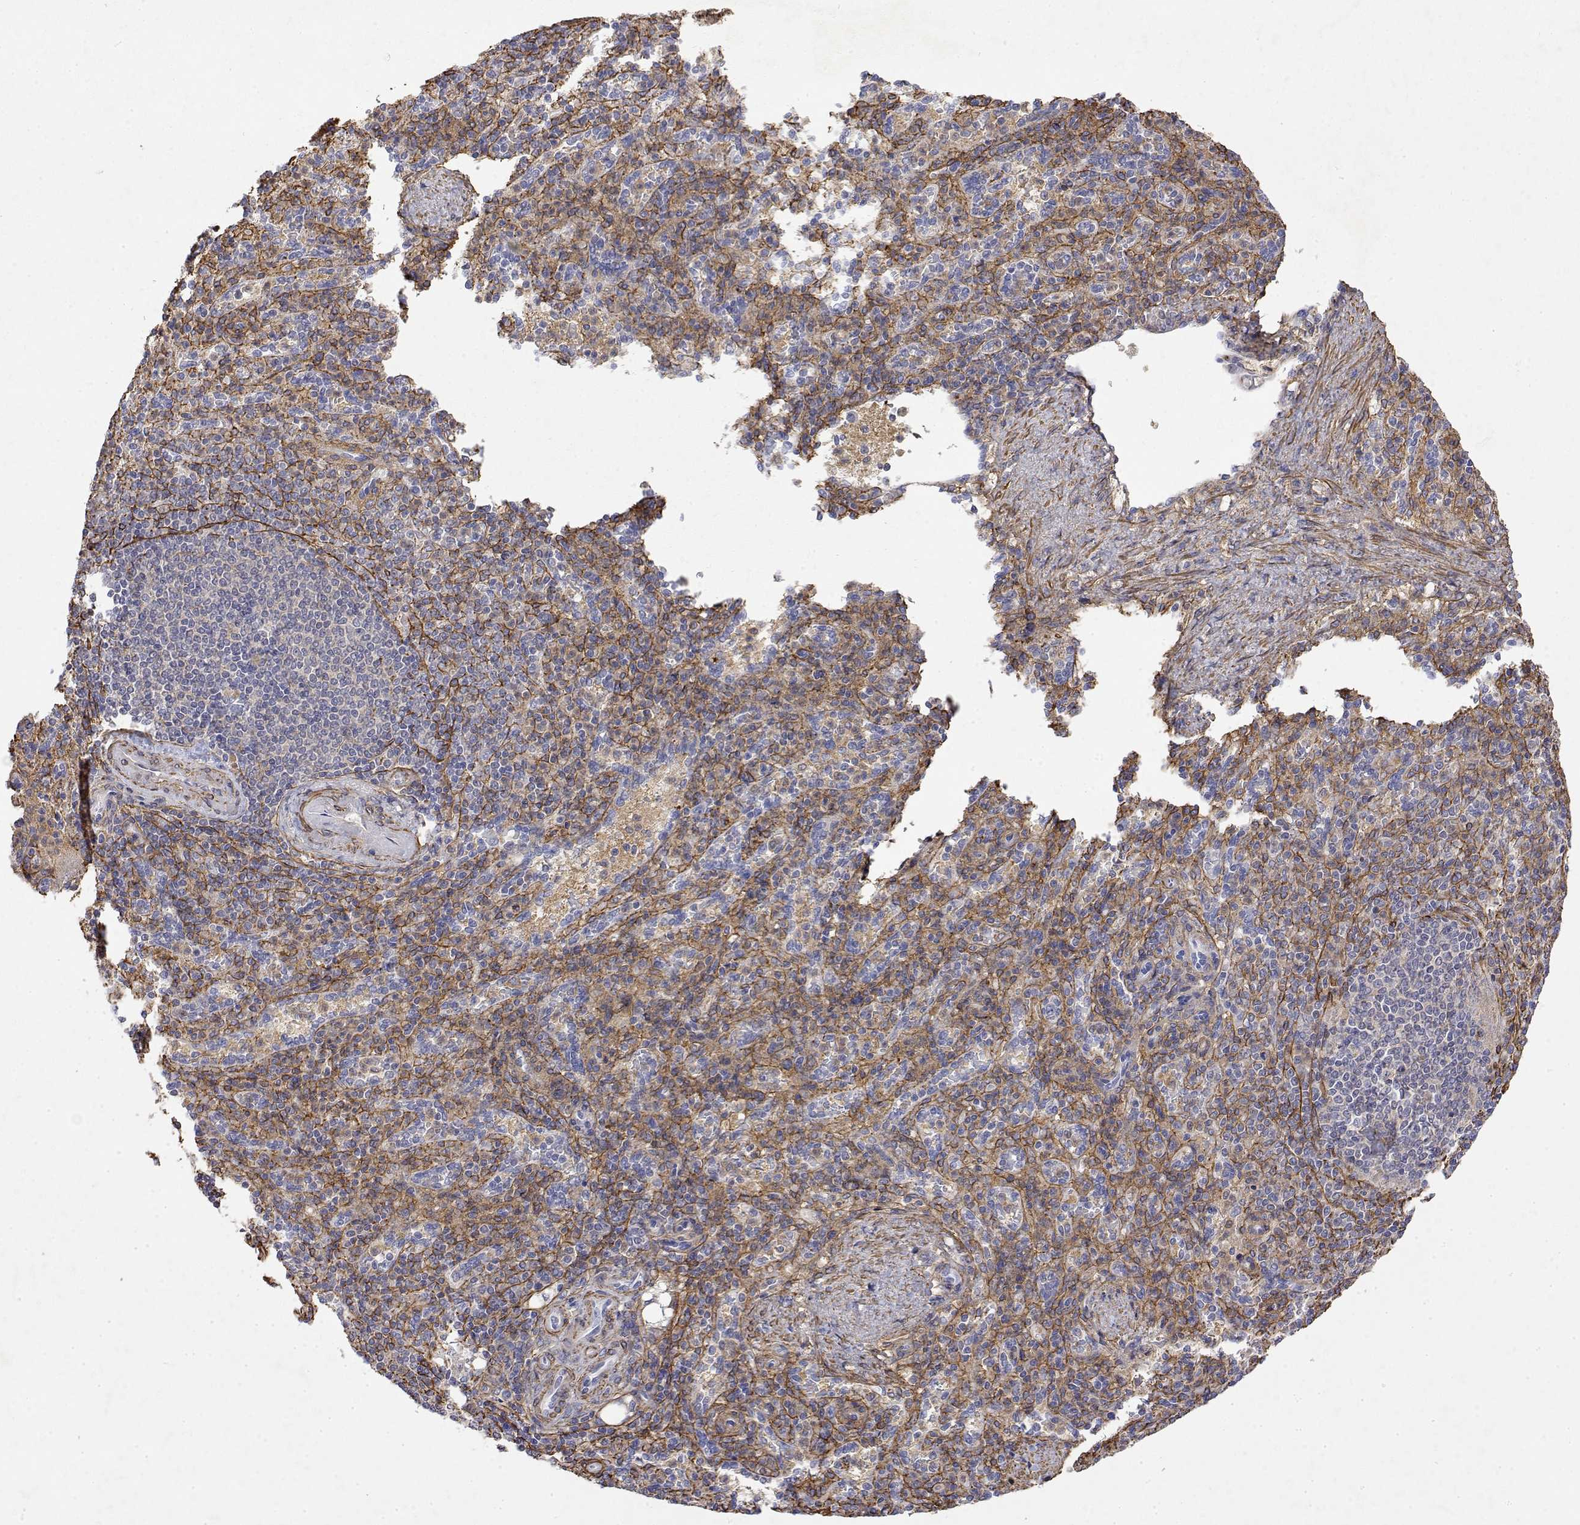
{"staining": {"intensity": "moderate", "quantity": "25%-75%", "location": "cytoplasmic/membranous"}, "tissue": "spleen", "cell_type": "Cells in red pulp", "image_type": "normal", "snomed": [{"axis": "morphology", "description": "Normal tissue, NOS"}, {"axis": "topography", "description": "Spleen"}], "caption": "Cells in red pulp exhibit medium levels of moderate cytoplasmic/membranous positivity in about 25%-75% of cells in benign human spleen.", "gene": "SOWAHD", "patient": {"sex": "female", "age": 74}}